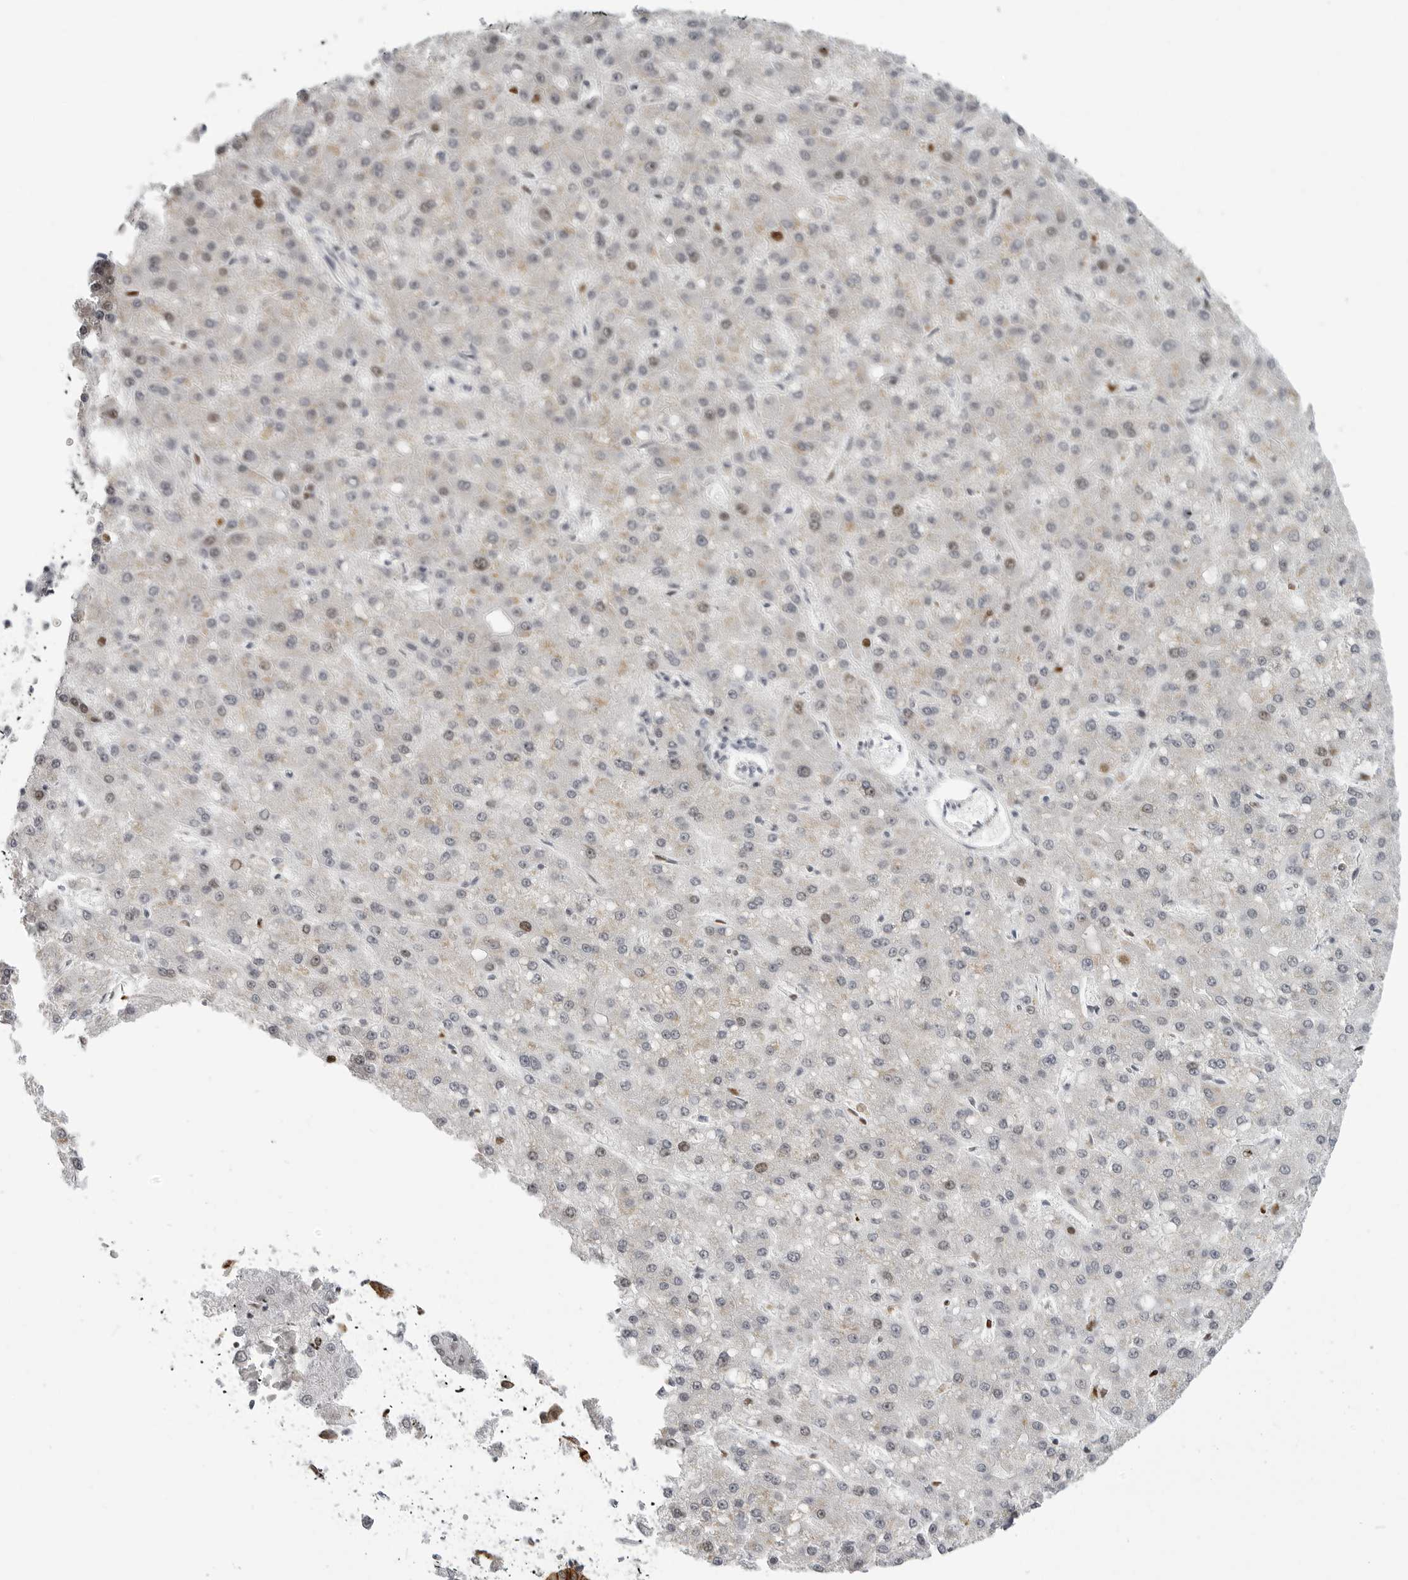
{"staining": {"intensity": "weak", "quantity": "<25%", "location": "nuclear"}, "tissue": "liver cancer", "cell_type": "Tumor cells", "image_type": "cancer", "snomed": [{"axis": "morphology", "description": "Carcinoma, Hepatocellular, NOS"}, {"axis": "topography", "description": "Liver"}], "caption": "Hepatocellular carcinoma (liver) was stained to show a protein in brown. There is no significant positivity in tumor cells.", "gene": "CEP295NL", "patient": {"sex": "male", "age": 67}}